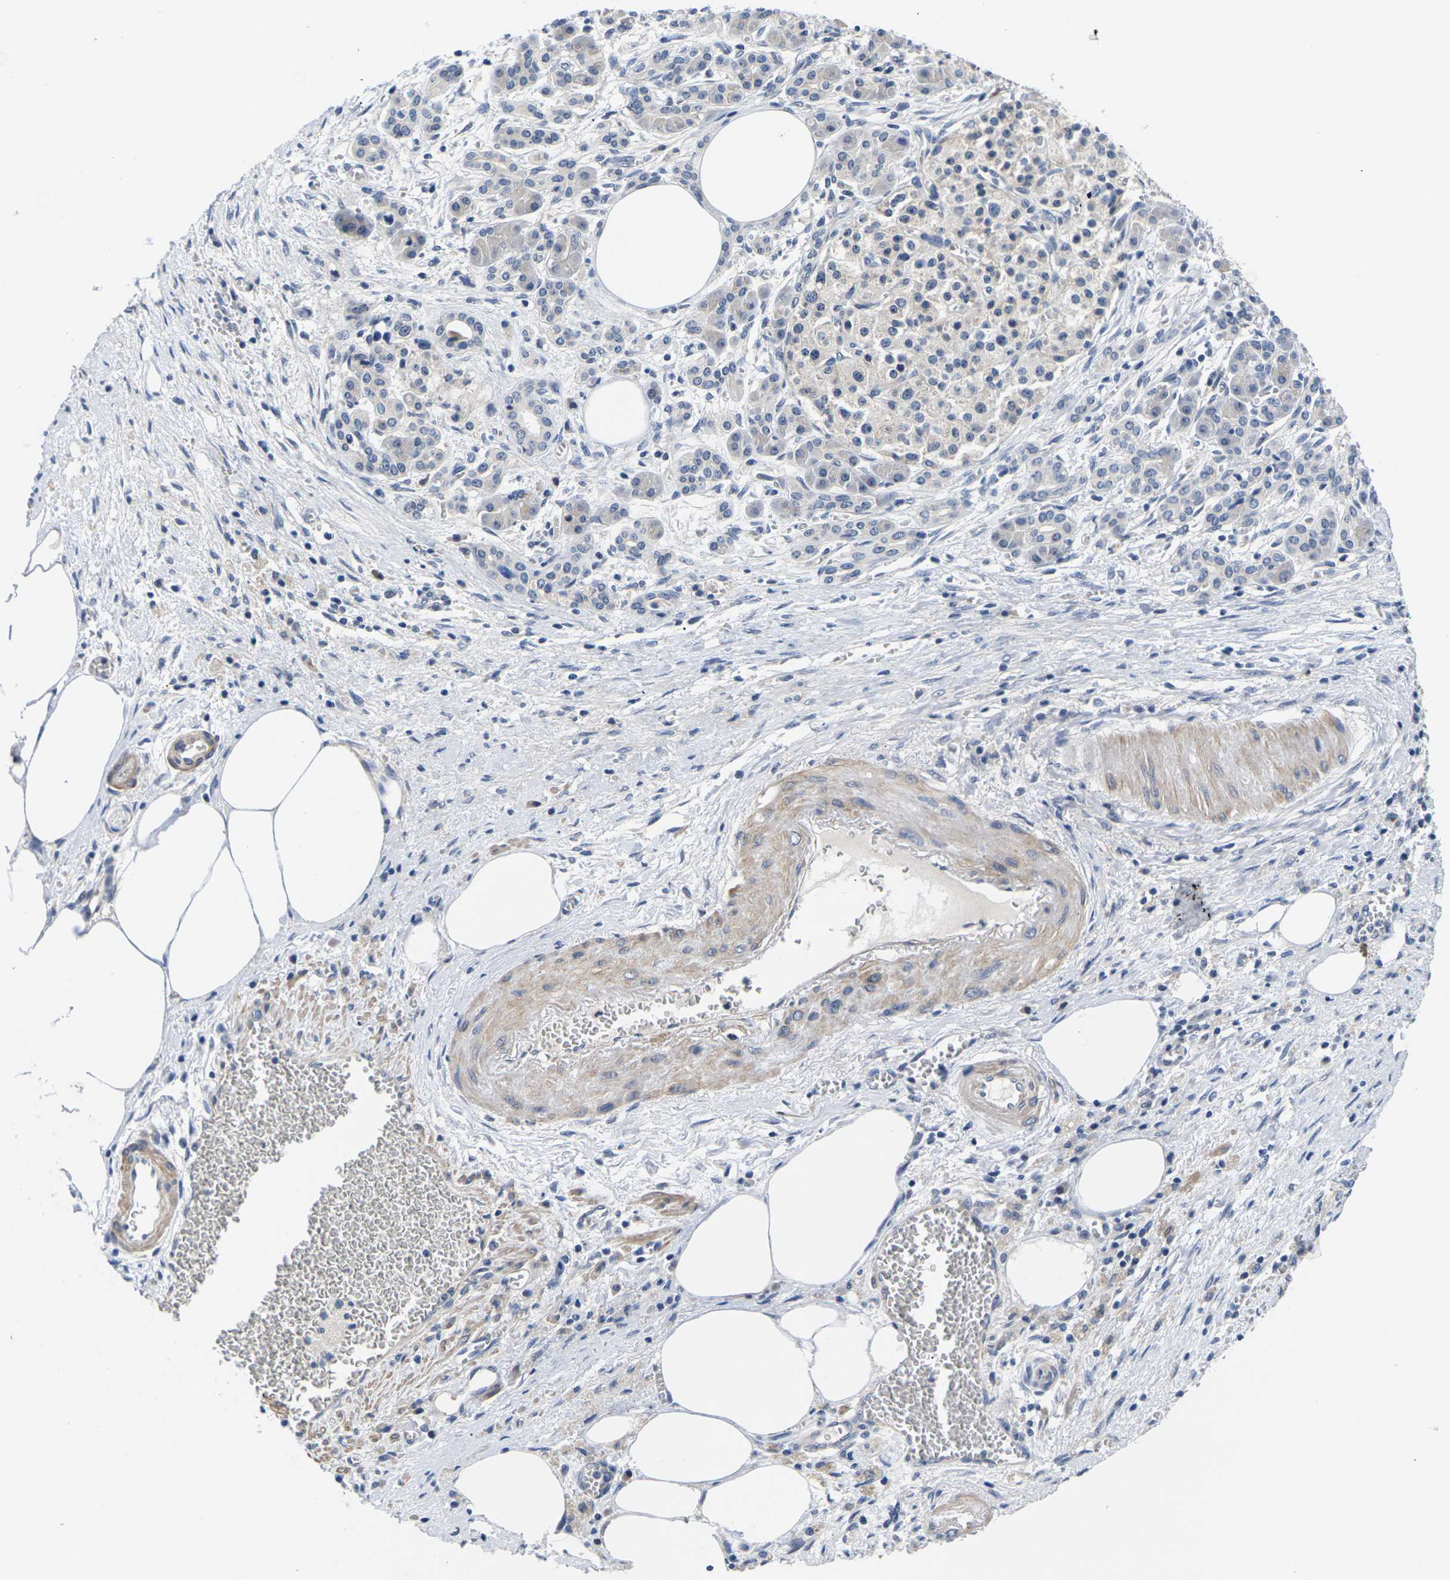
{"staining": {"intensity": "negative", "quantity": "none", "location": "none"}, "tissue": "pancreatic cancer", "cell_type": "Tumor cells", "image_type": "cancer", "snomed": [{"axis": "morphology", "description": "Adenocarcinoma, NOS"}, {"axis": "topography", "description": "Pancreas"}], "caption": "A photomicrograph of human adenocarcinoma (pancreatic) is negative for staining in tumor cells.", "gene": "ST6GAL2", "patient": {"sex": "female", "age": 70}}